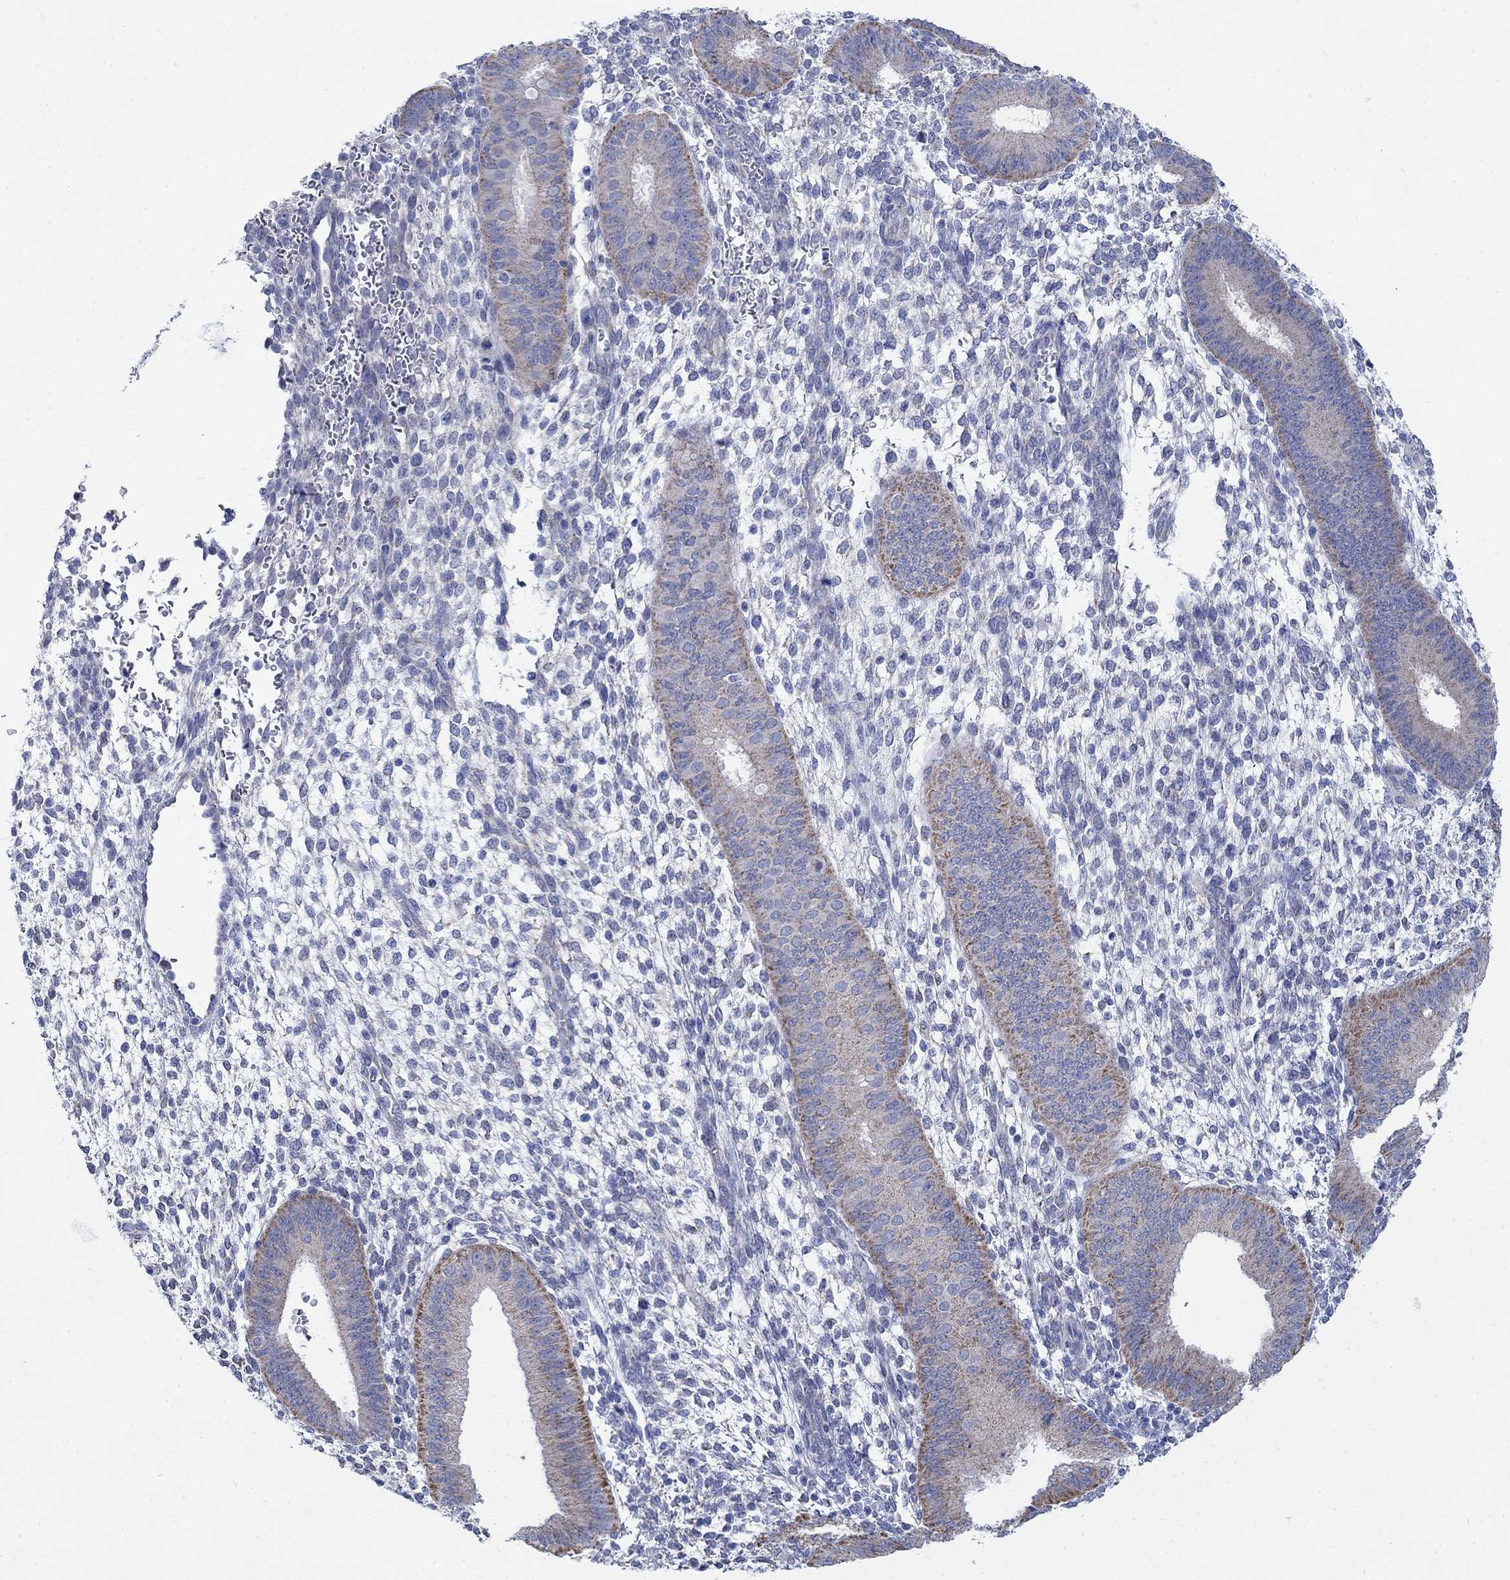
{"staining": {"intensity": "negative", "quantity": "none", "location": "none"}, "tissue": "endometrium", "cell_type": "Cells in endometrial stroma", "image_type": "normal", "snomed": [{"axis": "morphology", "description": "Normal tissue, NOS"}, {"axis": "topography", "description": "Endometrium"}], "caption": "The IHC micrograph has no significant staining in cells in endometrial stroma of endometrium. The staining is performed using DAB brown chromogen with nuclei counter-stained in using hematoxylin.", "gene": "ZDHHC14", "patient": {"sex": "female", "age": 39}}